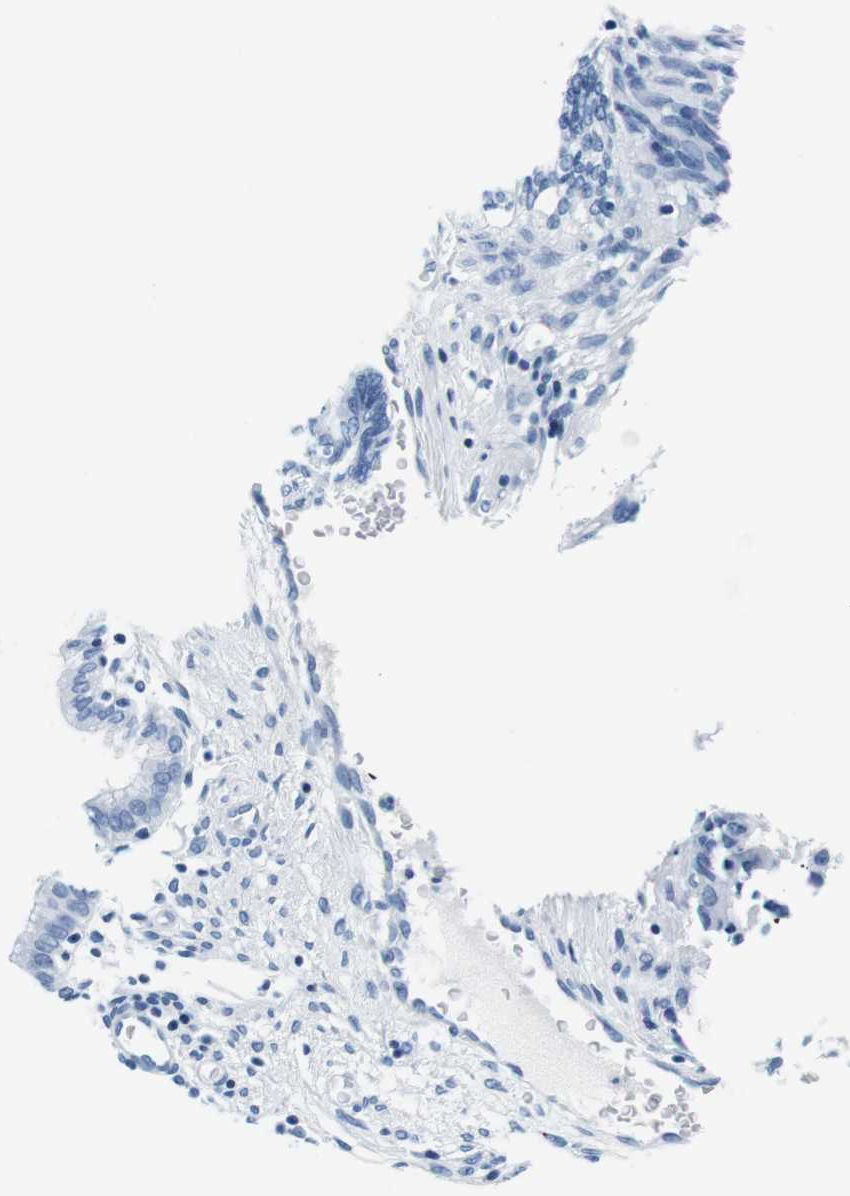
{"staining": {"intensity": "negative", "quantity": "none", "location": "none"}, "tissue": "cervical cancer", "cell_type": "Tumor cells", "image_type": "cancer", "snomed": [{"axis": "morphology", "description": "Adenocarcinoma, NOS"}, {"axis": "topography", "description": "Cervix"}], "caption": "An image of cervical adenocarcinoma stained for a protein reveals no brown staining in tumor cells.", "gene": "ELANE", "patient": {"sex": "female", "age": 44}}